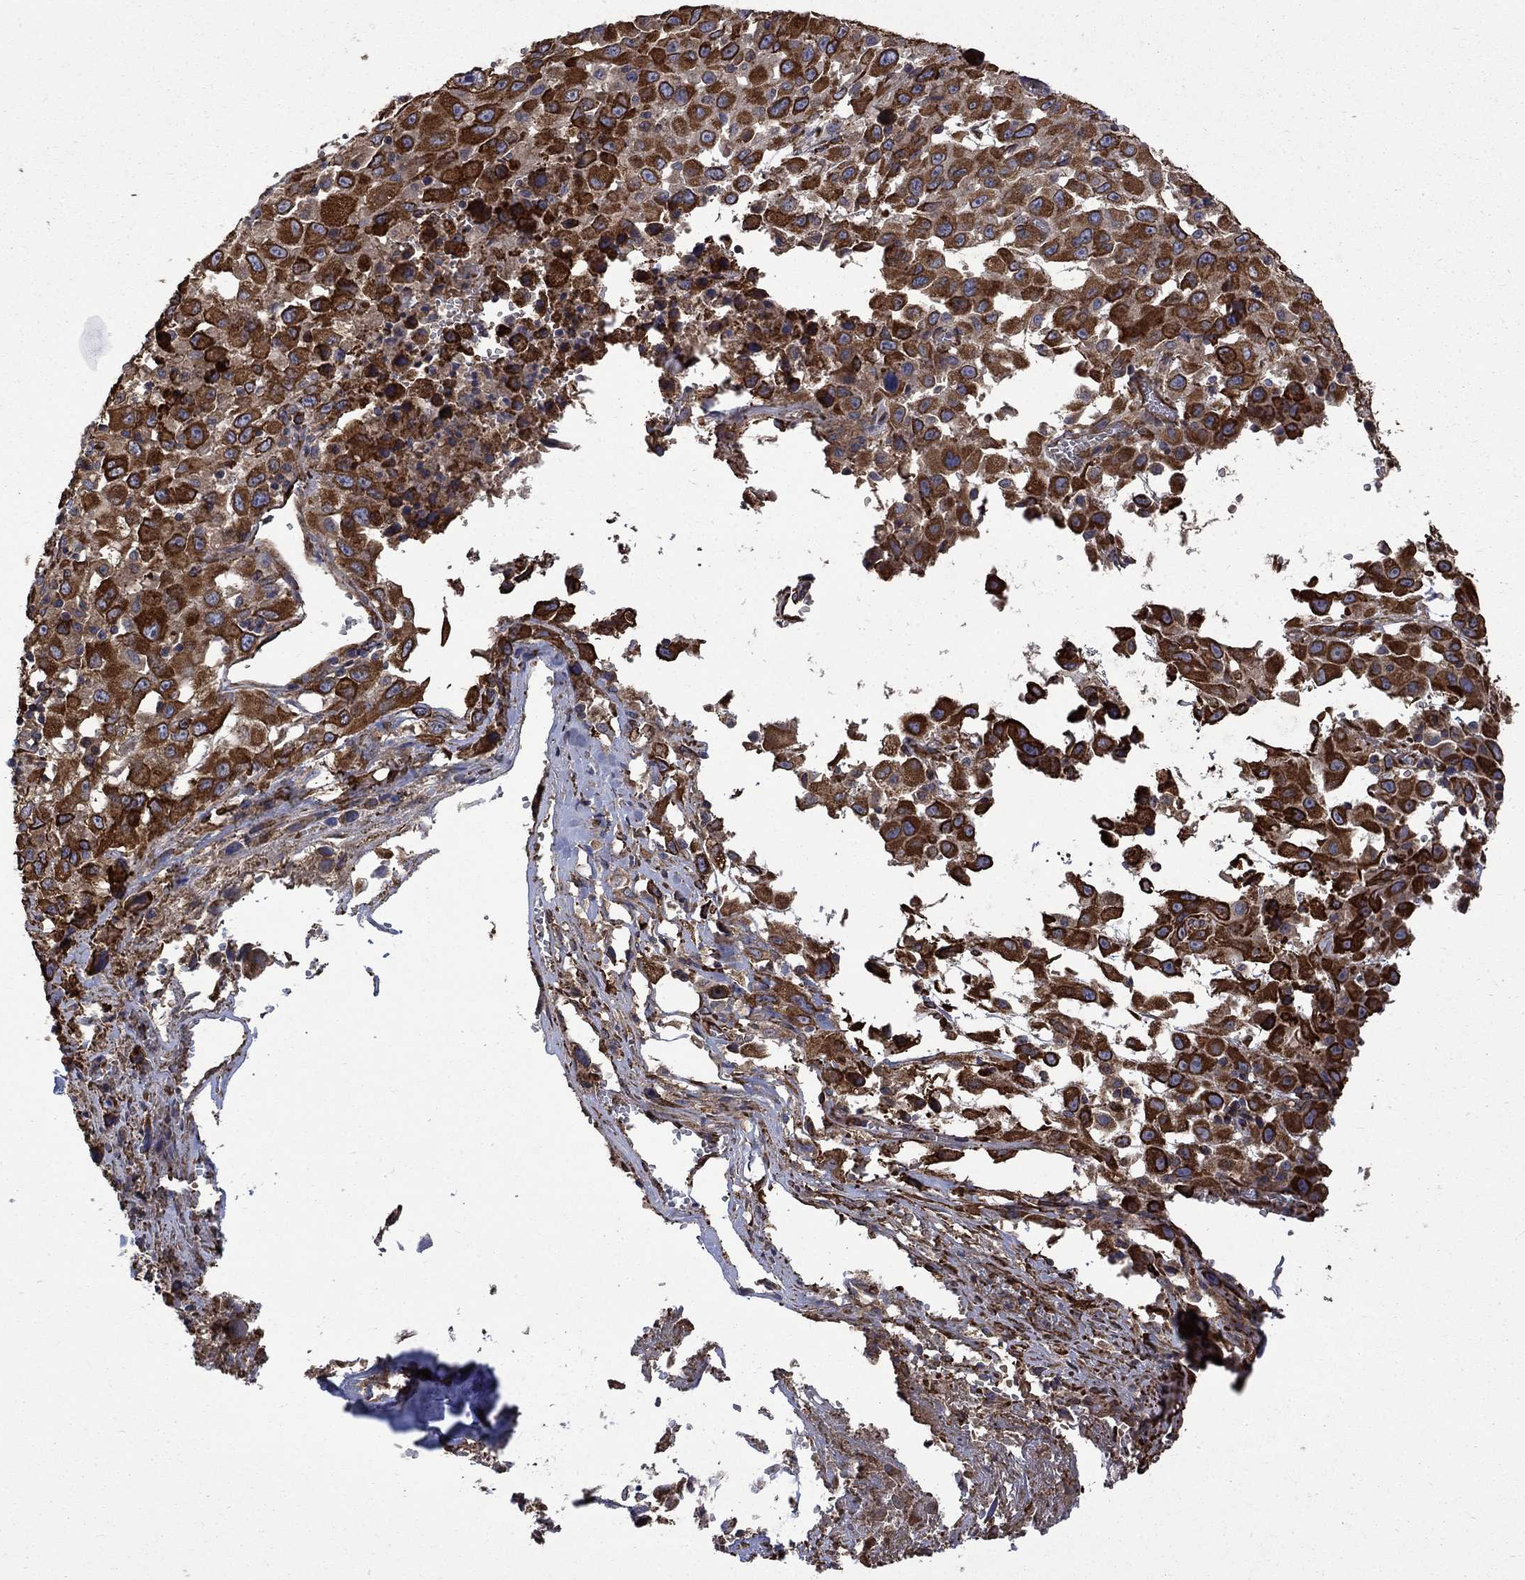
{"staining": {"intensity": "strong", "quantity": ">75%", "location": "cytoplasmic/membranous"}, "tissue": "melanoma", "cell_type": "Tumor cells", "image_type": "cancer", "snomed": [{"axis": "morphology", "description": "Malignant melanoma, Metastatic site"}, {"axis": "topography", "description": "Lymph node"}], "caption": "Protein analysis of malignant melanoma (metastatic site) tissue shows strong cytoplasmic/membranous expression in about >75% of tumor cells. The protein of interest is shown in brown color, while the nuclei are stained blue.", "gene": "CUTC", "patient": {"sex": "male", "age": 50}}